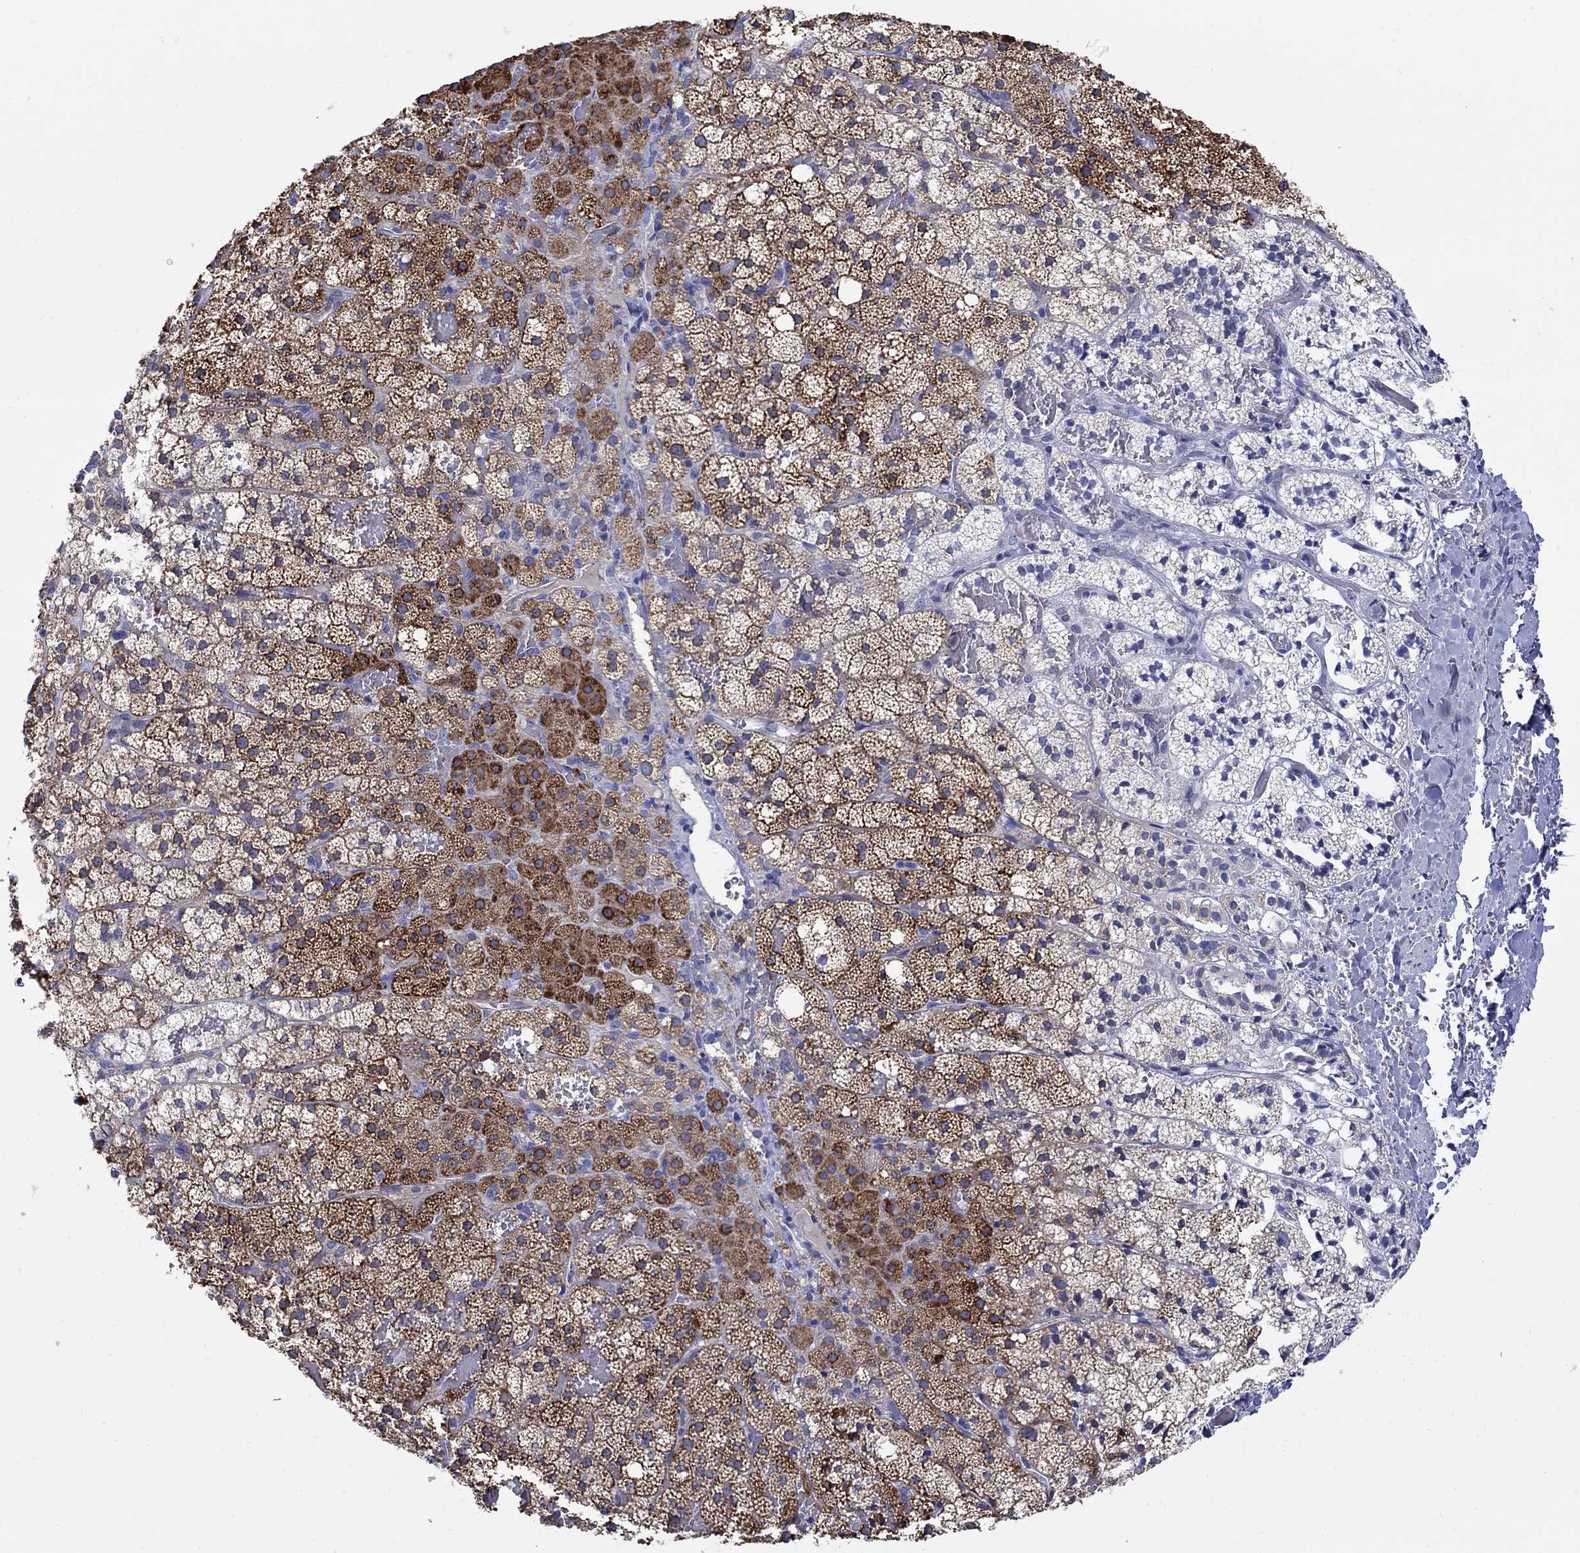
{"staining": {"intensity": "strong", "quantity": "25%-75%", "location": "cytoplasmic/membranous"}, "tissue": "adrenal gland", "cell_type": "Glandular cells", "image_type": "normal", "snomed": [{"axis": "morphology", "description": "Normal tissue, NOS"}, {"axis": "topography", "description": "Adrenal gland"}], "caption": "Immunohistochemistry staining of normal adrenal gland, which reveals high levels of strong cytoplasmic/membranous expression in about 25%-75% of glandular cells indicating strong cytoplasmic/membranous protein staining. The staining was performed using DAB (brown) for protein detection and nuclei were counterstained in hematoxylin (blue).", "gene": "REEP2", "patient": {"sex": "male", "age": 53}}